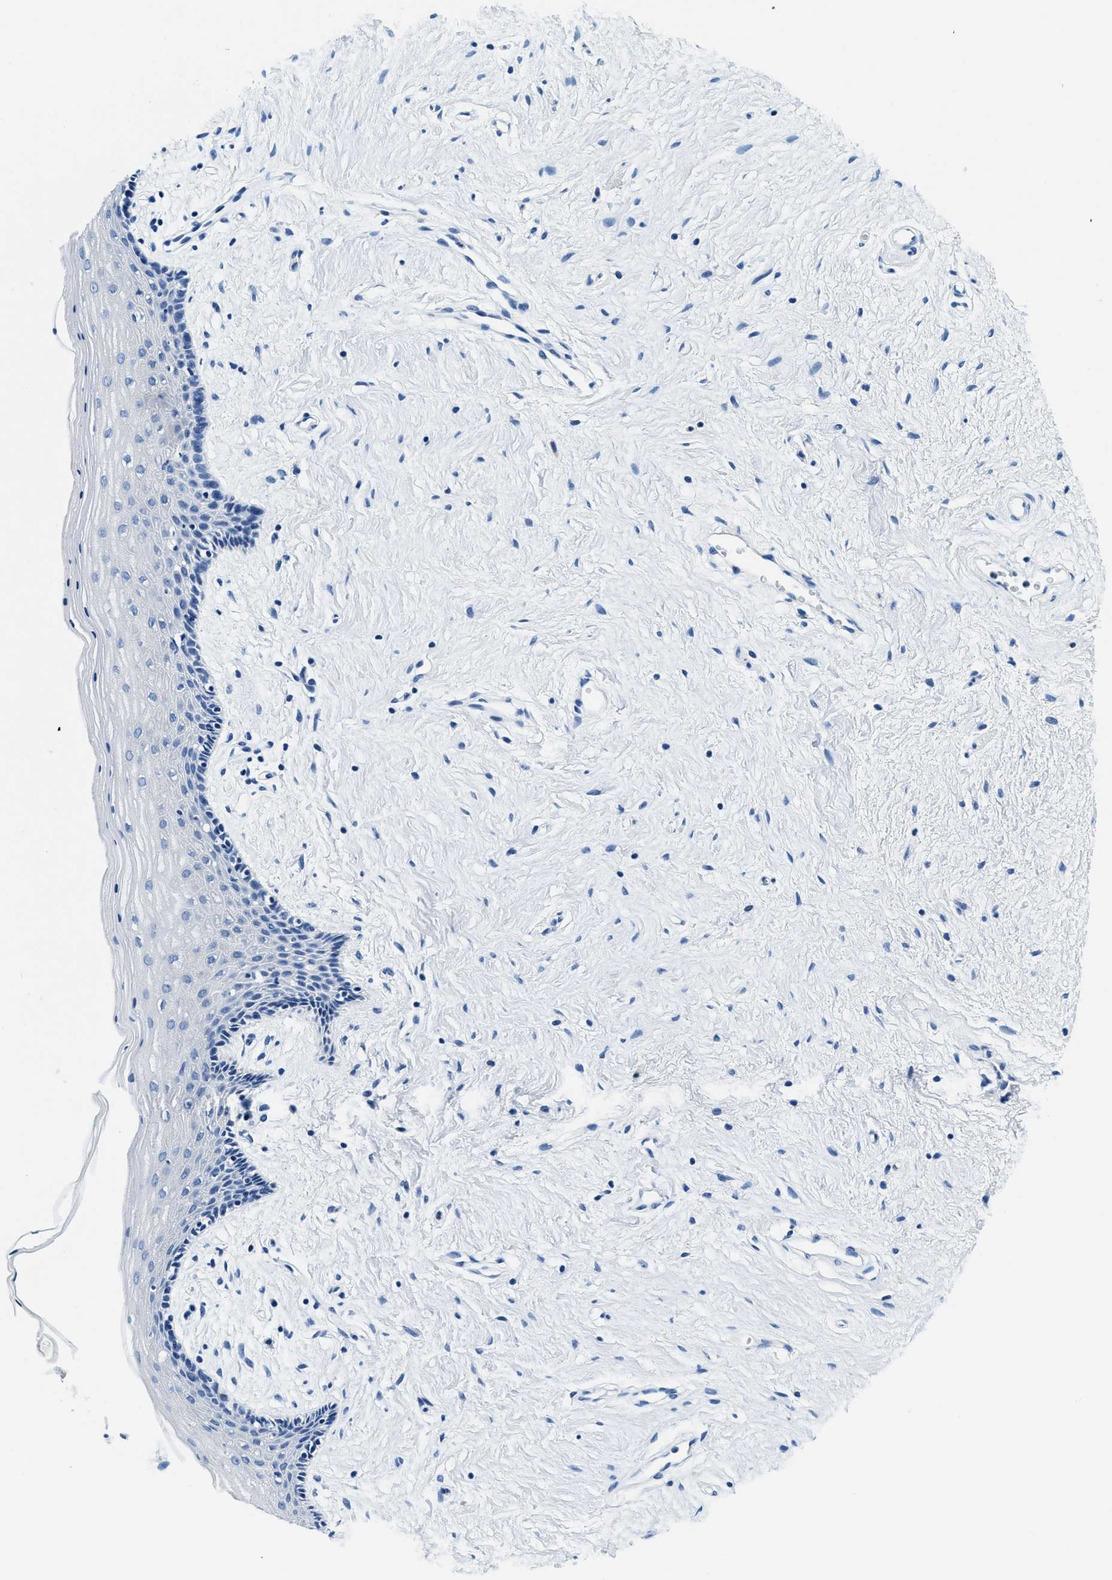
{"staining": {"intensity": "negative", "quantity": "none", "location": "none"}, "tissue": "vagina", "cell_type": "Squamous epithelial cells", "image_type": "normal", "snomed": [{"axis": "morphology", "description": "Normal tissue, NOS"}, {"axis": "topography", "description": "Vagina"}], "caption": "The photomicrograph exhibits no significant positivity in squamous epithelial cells of vagina. Nuclei are stained in blue.", "gene": "GSTM3", "patient": {"sex": "female", "age": 44}}